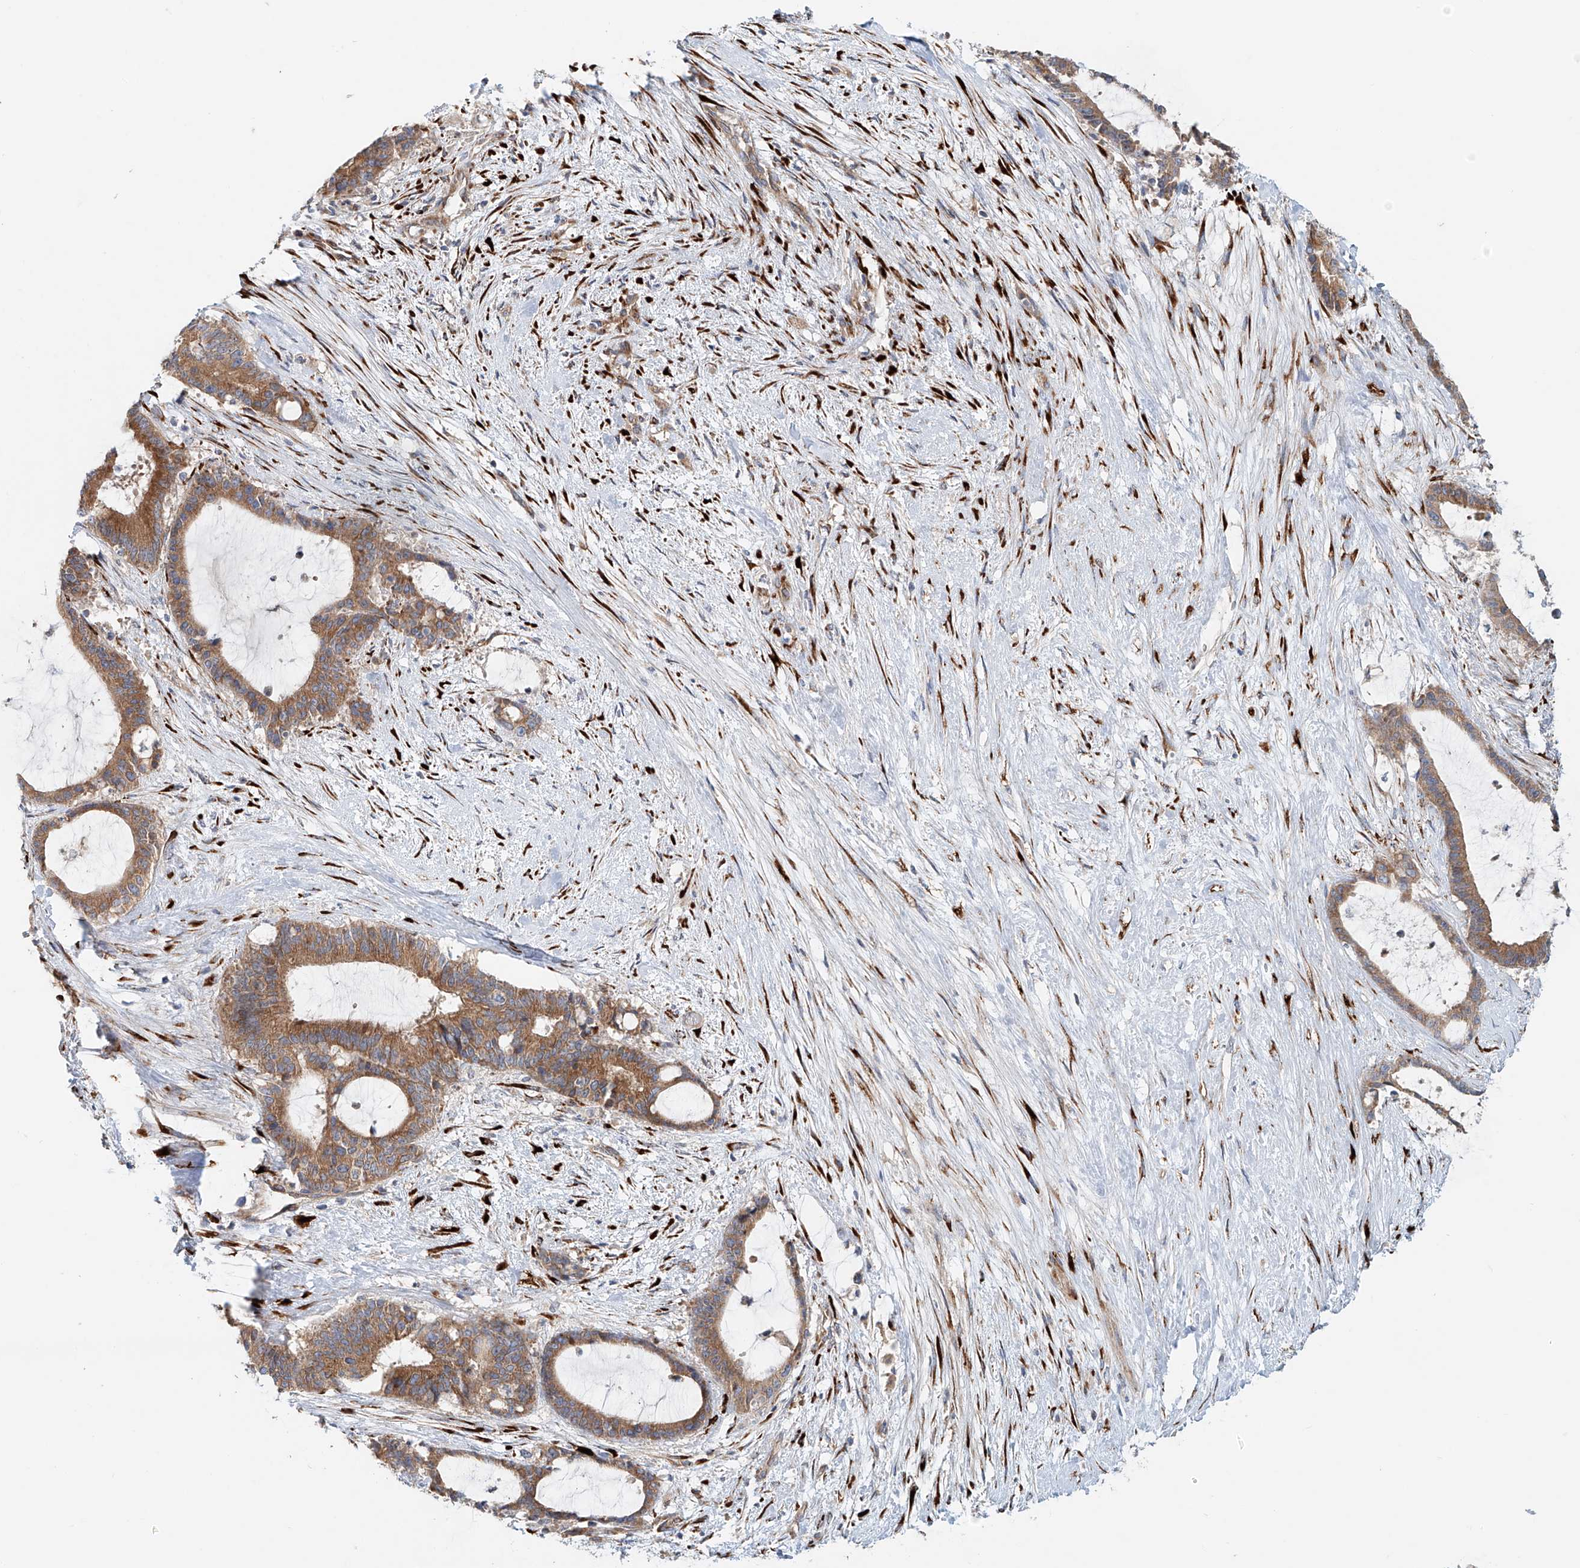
{"staining": {"intensity": "moderate", "quantity": ">75%", "location": "cytoplasmic/membranous"}, "tissue": "liver cancer", "cell_type": "Tumor cells", "image_type": "cancer", "snomed": [{"axis": "morphology", "description": "Normal tissue, NOS"}, {"axis": "morphology", "description": "Cholangiocarcinoma"}, {"axis": "topography", "description": "Liver"}, {"axis": "topography", "description": "Peripheral nerve tissue"}], "caption": "Immunohistochemistry histopathology image of human liver cancer stained for a protein (brown), which shows medium levels of moderate cytoplasmic/membranous staining in about >75% of tumor cells.", "gene": "SNAP29", "patient": {"sex": "female", "age": 73}}